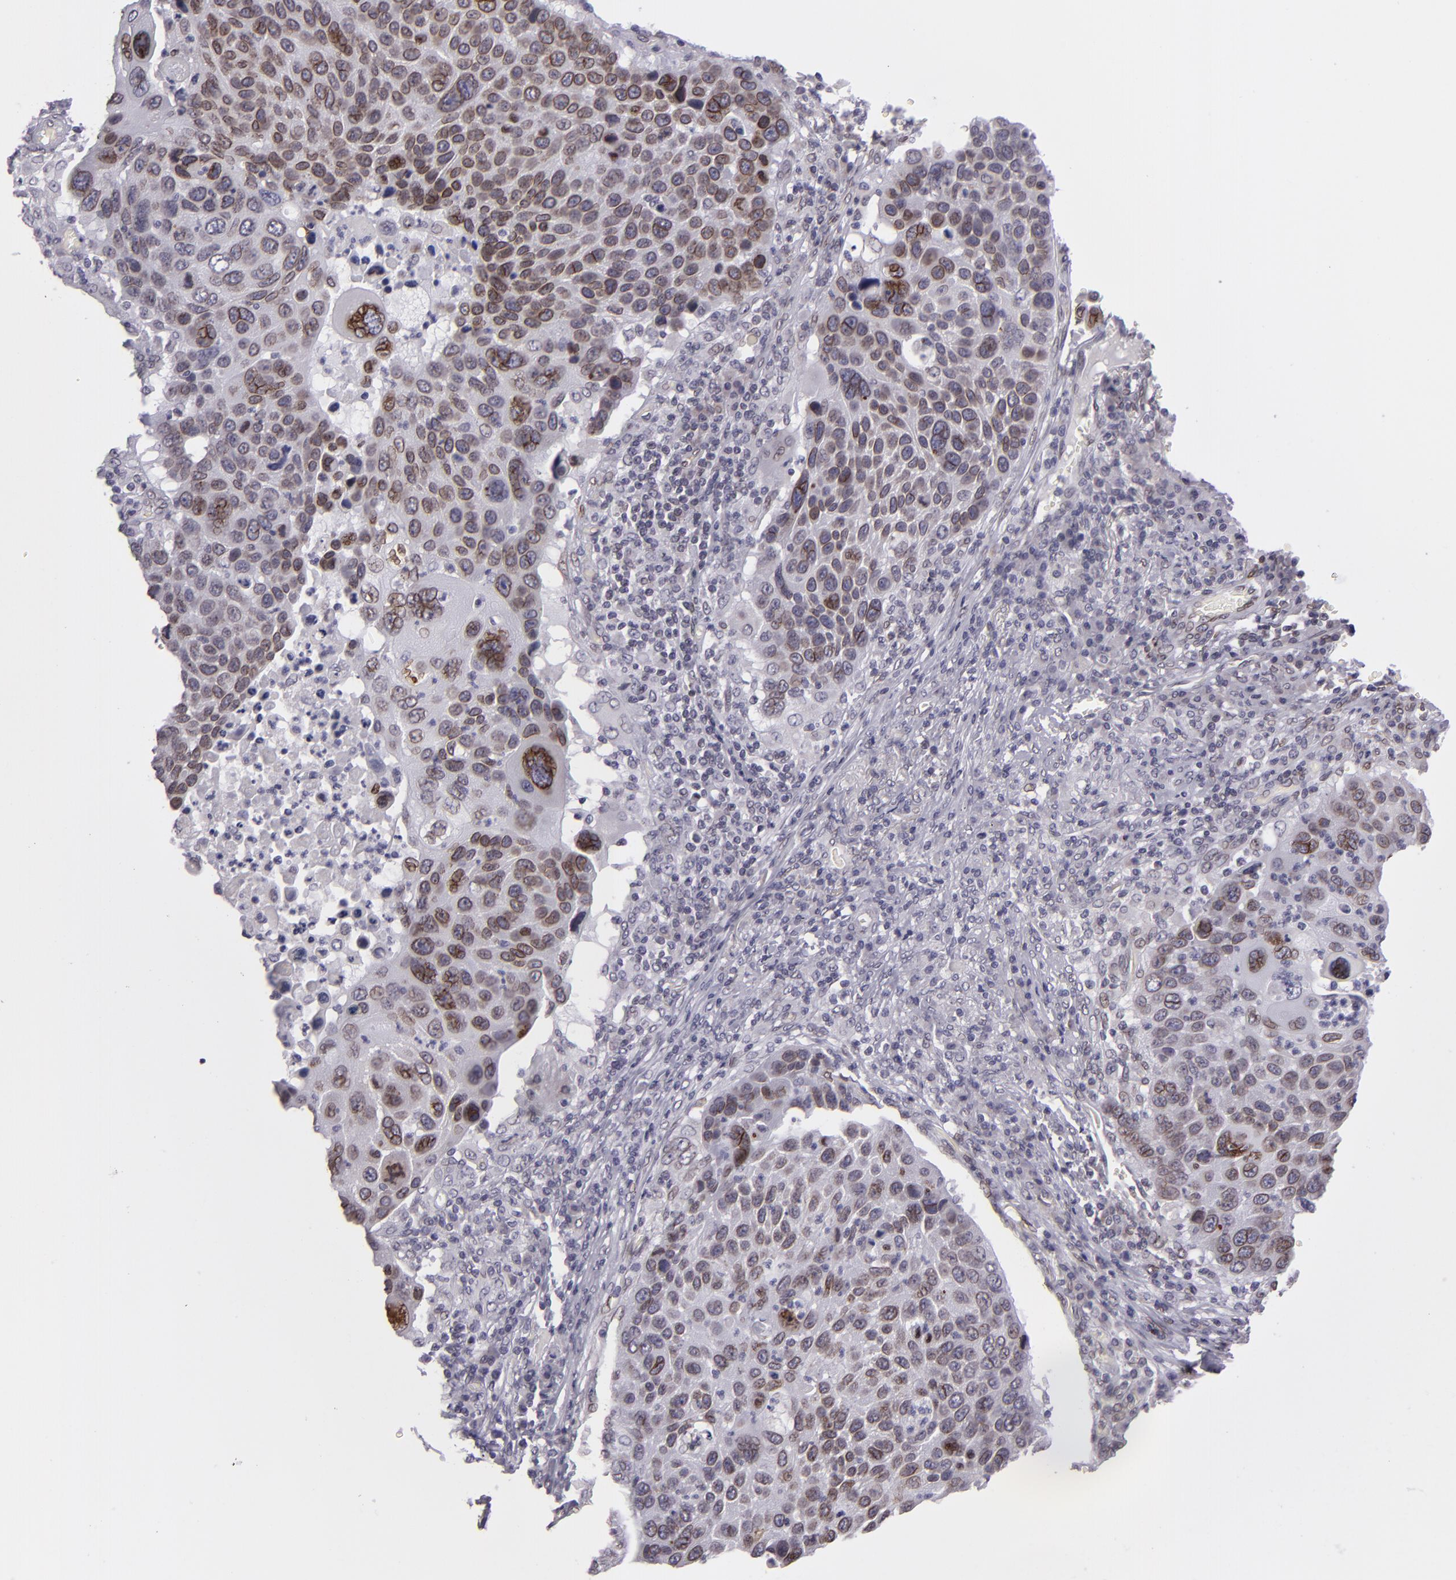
{"staining": {"intensity": "moderate", "quantity": "25%-75%", "location": "nuclear"}, "tissue": "lung cancer", "cell_type": "Tumor cells", "image_type": "cancer", "snomed": [{"axis": "morphology", "description": "Squamous cell carcinoma, NOS"}, {"axis": "topography", "description": "Lung"}], "caption": "Brown immunohistochemical staining in human lung cancer (squamous cell carcinoma) shows moderate nuclear expression in about 25%-75% of tumor cells.", "gene": "EMD", "patient": {"sex": "male", "age": 68}}